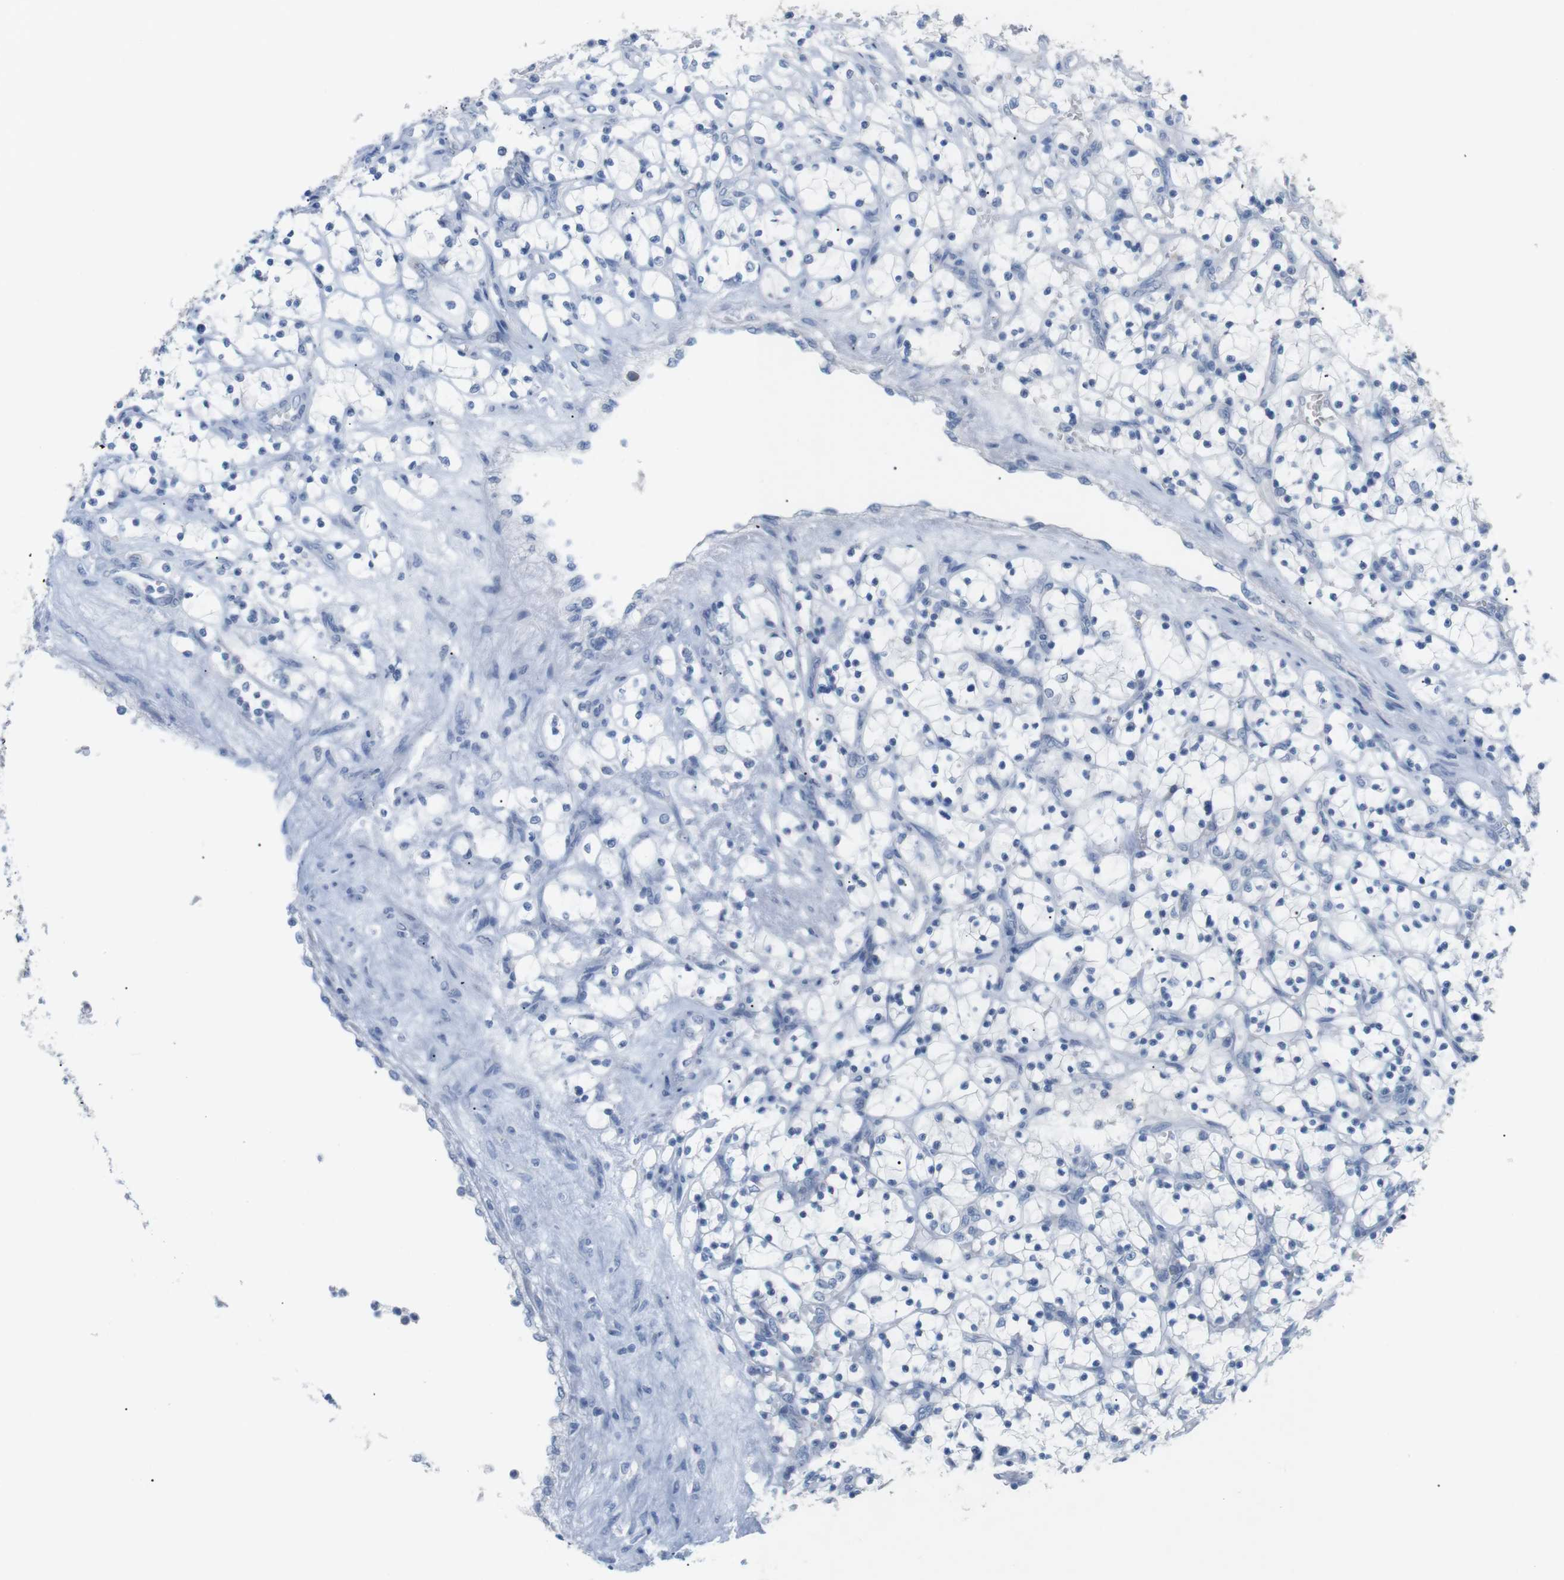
{"staining": {"intensity": "negative", "quantity": "none", "location": "none"}, "tissue": "renal cancer", "cell_type": "Tumor cells", "image_type": "cancer", "snomed": [{"axis": "morphology", "description": "Adenocarcinoma, NOS"}, {"axis": "topography", "description": "Kidney"}], "caption": "High magnification brightfield microscopy of adenocarcinoma (renal) stained with DAB (3,3'-diaminobenzidine) (brown) and counterstained with hematoxylin (blue): tumor cells show no significant staining. (Brightfield microscopy of DAB immunohistochemistry at high magnification).", "gene": "HBG2", "patient": {"sex": "female", "age": 69}}